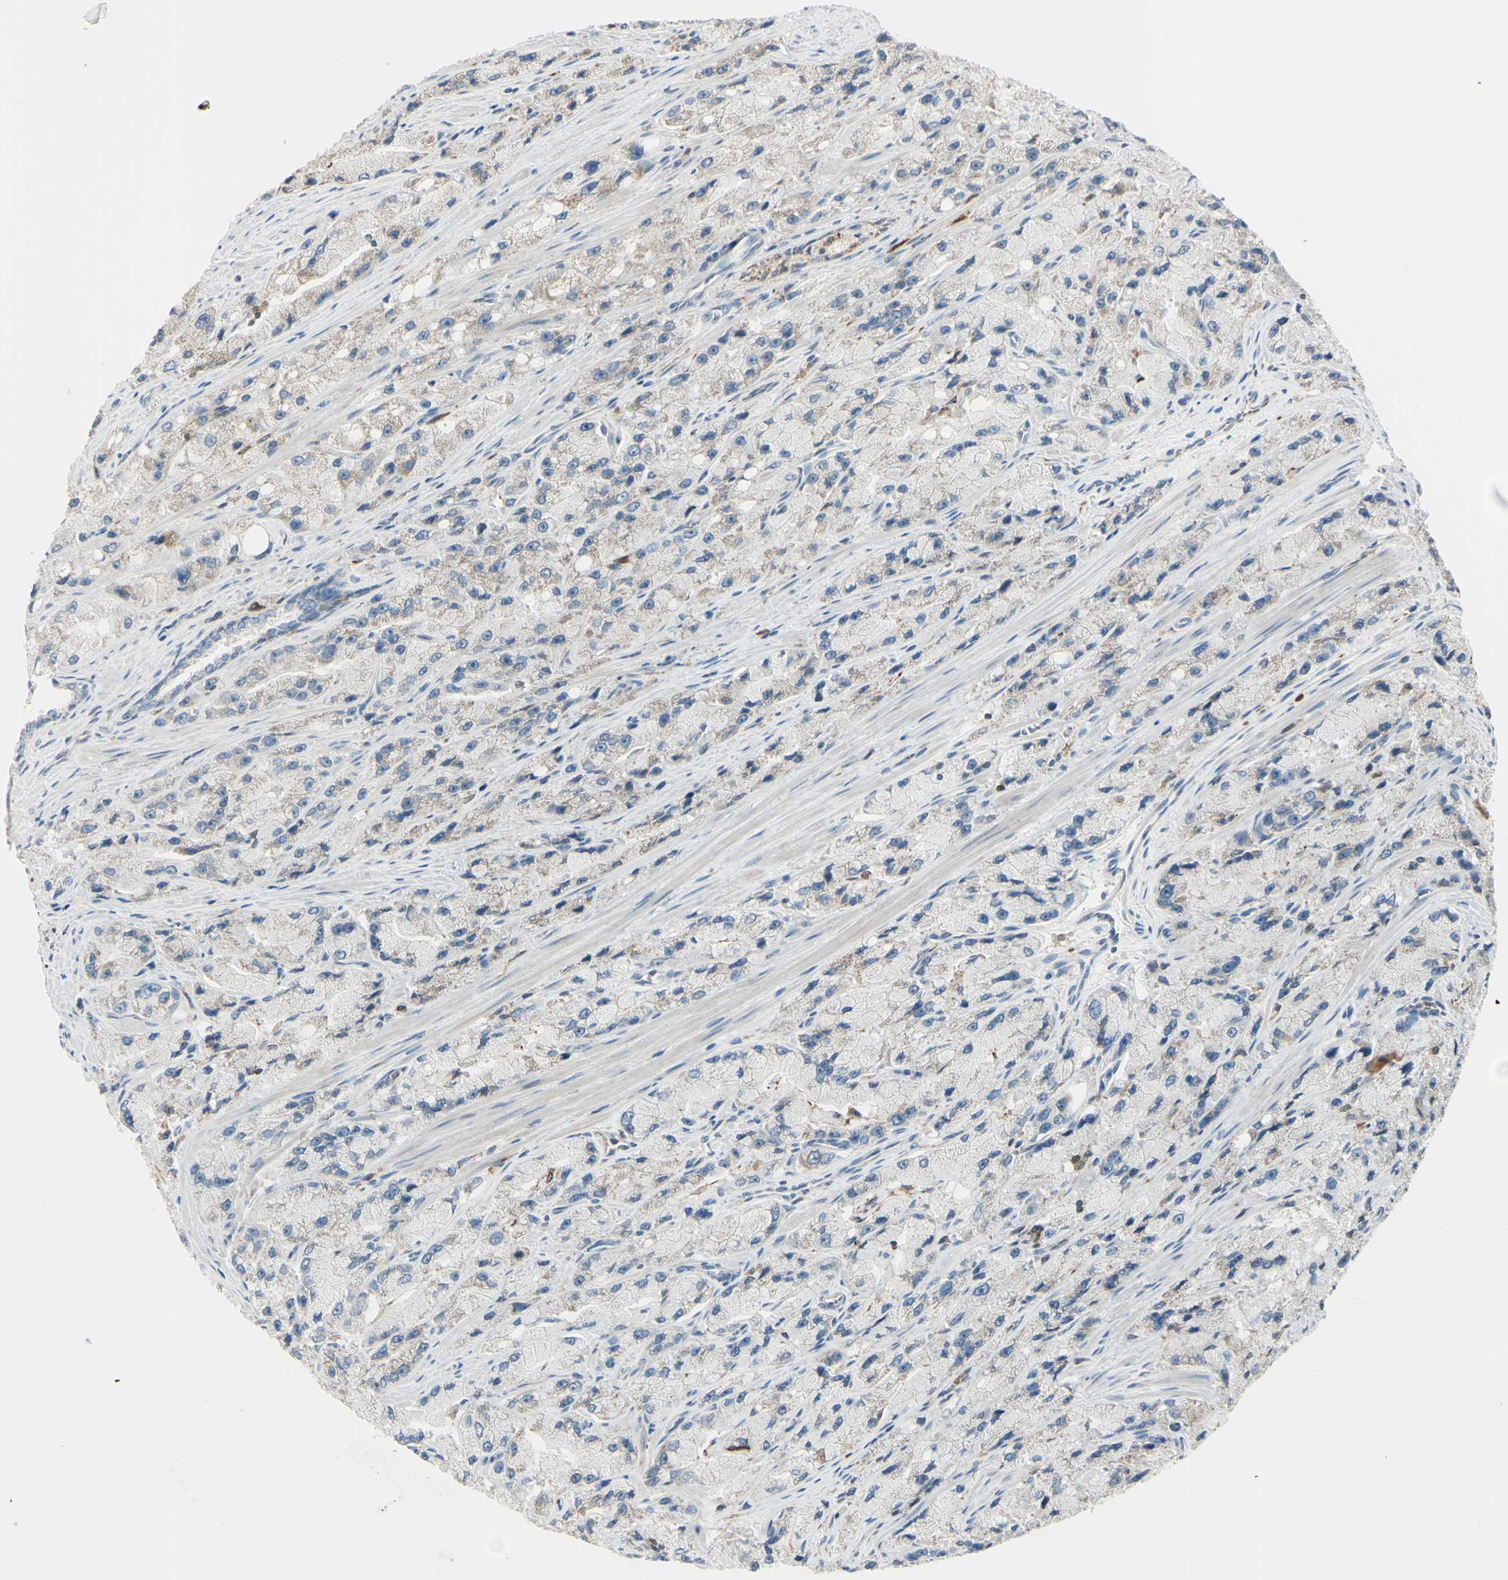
{"staining": {"intensity": "weak", "quantity": ">75%", "location": "cytoplasmic/membranous"}, "tissue": "prostate cancer", "cell_type": "Tumor cells", "image_type": "cancer", "snomed": [{"axis": "morphology", "description": "Adenocarcinoma, High grade"}, {"axis": "topography", "description": "Prostate"}], "caption": "The histopathology image reveals a brown stain indicating the presence of a protein in the cytoplasmic/membranous of tumor cells in prostate cancer (high-grade adenocarcinoma). The protein is stained brown, and the nuclei are stained in blue (DAB IHC with brightfield microscopy, high magnification).", "gene": "CYRIB", "patient": {"sex": "male", "age": 58}}